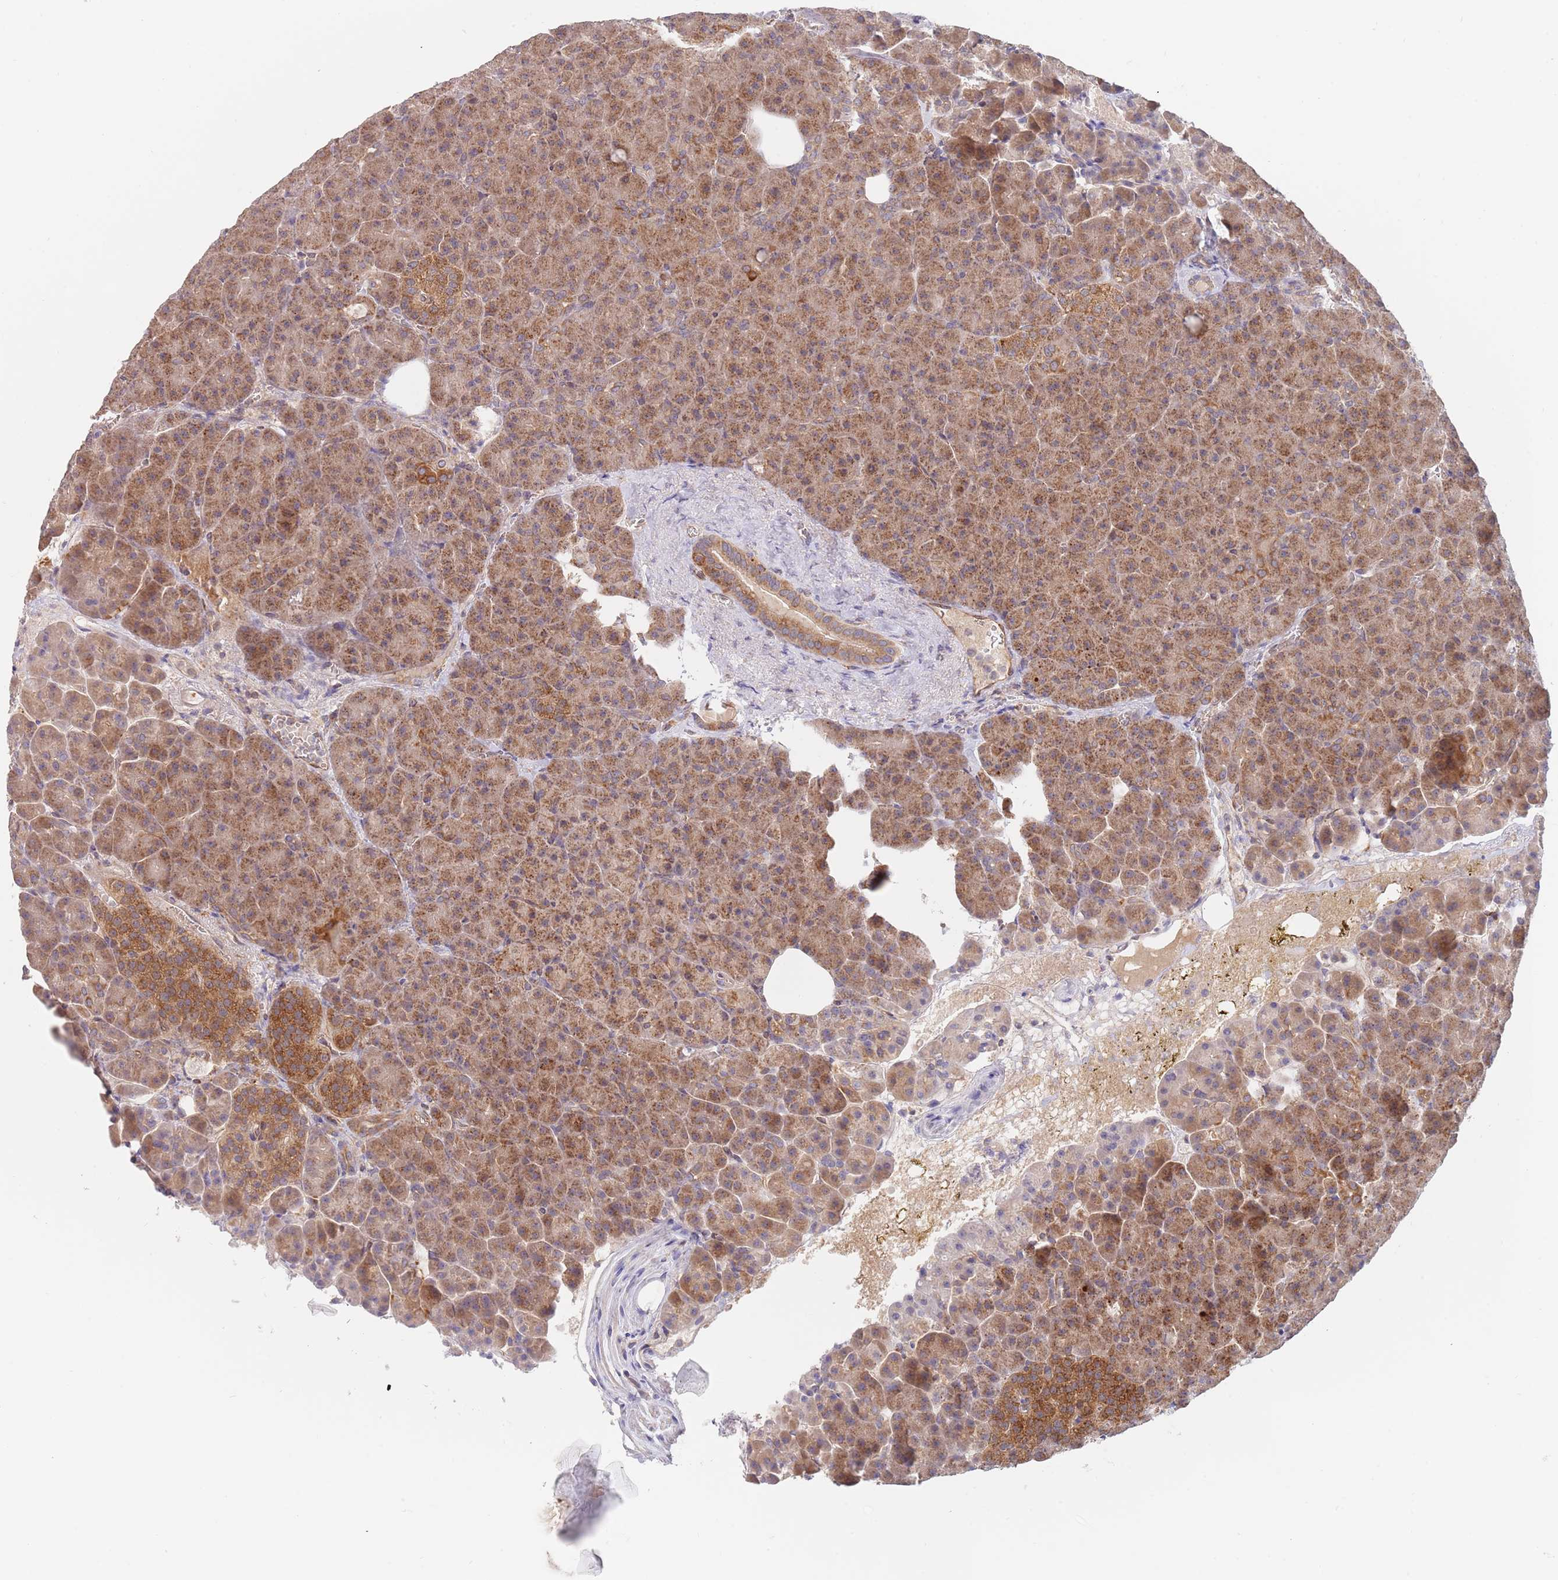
{"staining": {"intensity": "moderate", "quantity": ">75%", "location": "cytoplasmic/membranous"}, "tissue": "pancreas", "cell_type": "Exocrine glandular cells", "image_type": "normal", "snomed": [{"axis": "morphology", "description": "Normal tissue, NOS"}, {"axis": "topography", "description": "Pancreas"}], "caption": "Pancreas stained with DAB (3,3'-diaminobenzidine) immunohistochemistry (IHC) displays medium levels of moderate cytoplasmic/membranous staining in approximately >75% of exocrine glandular cells.", "gene": "GUK1", "patient": {"sex": "female", "age": 74}}